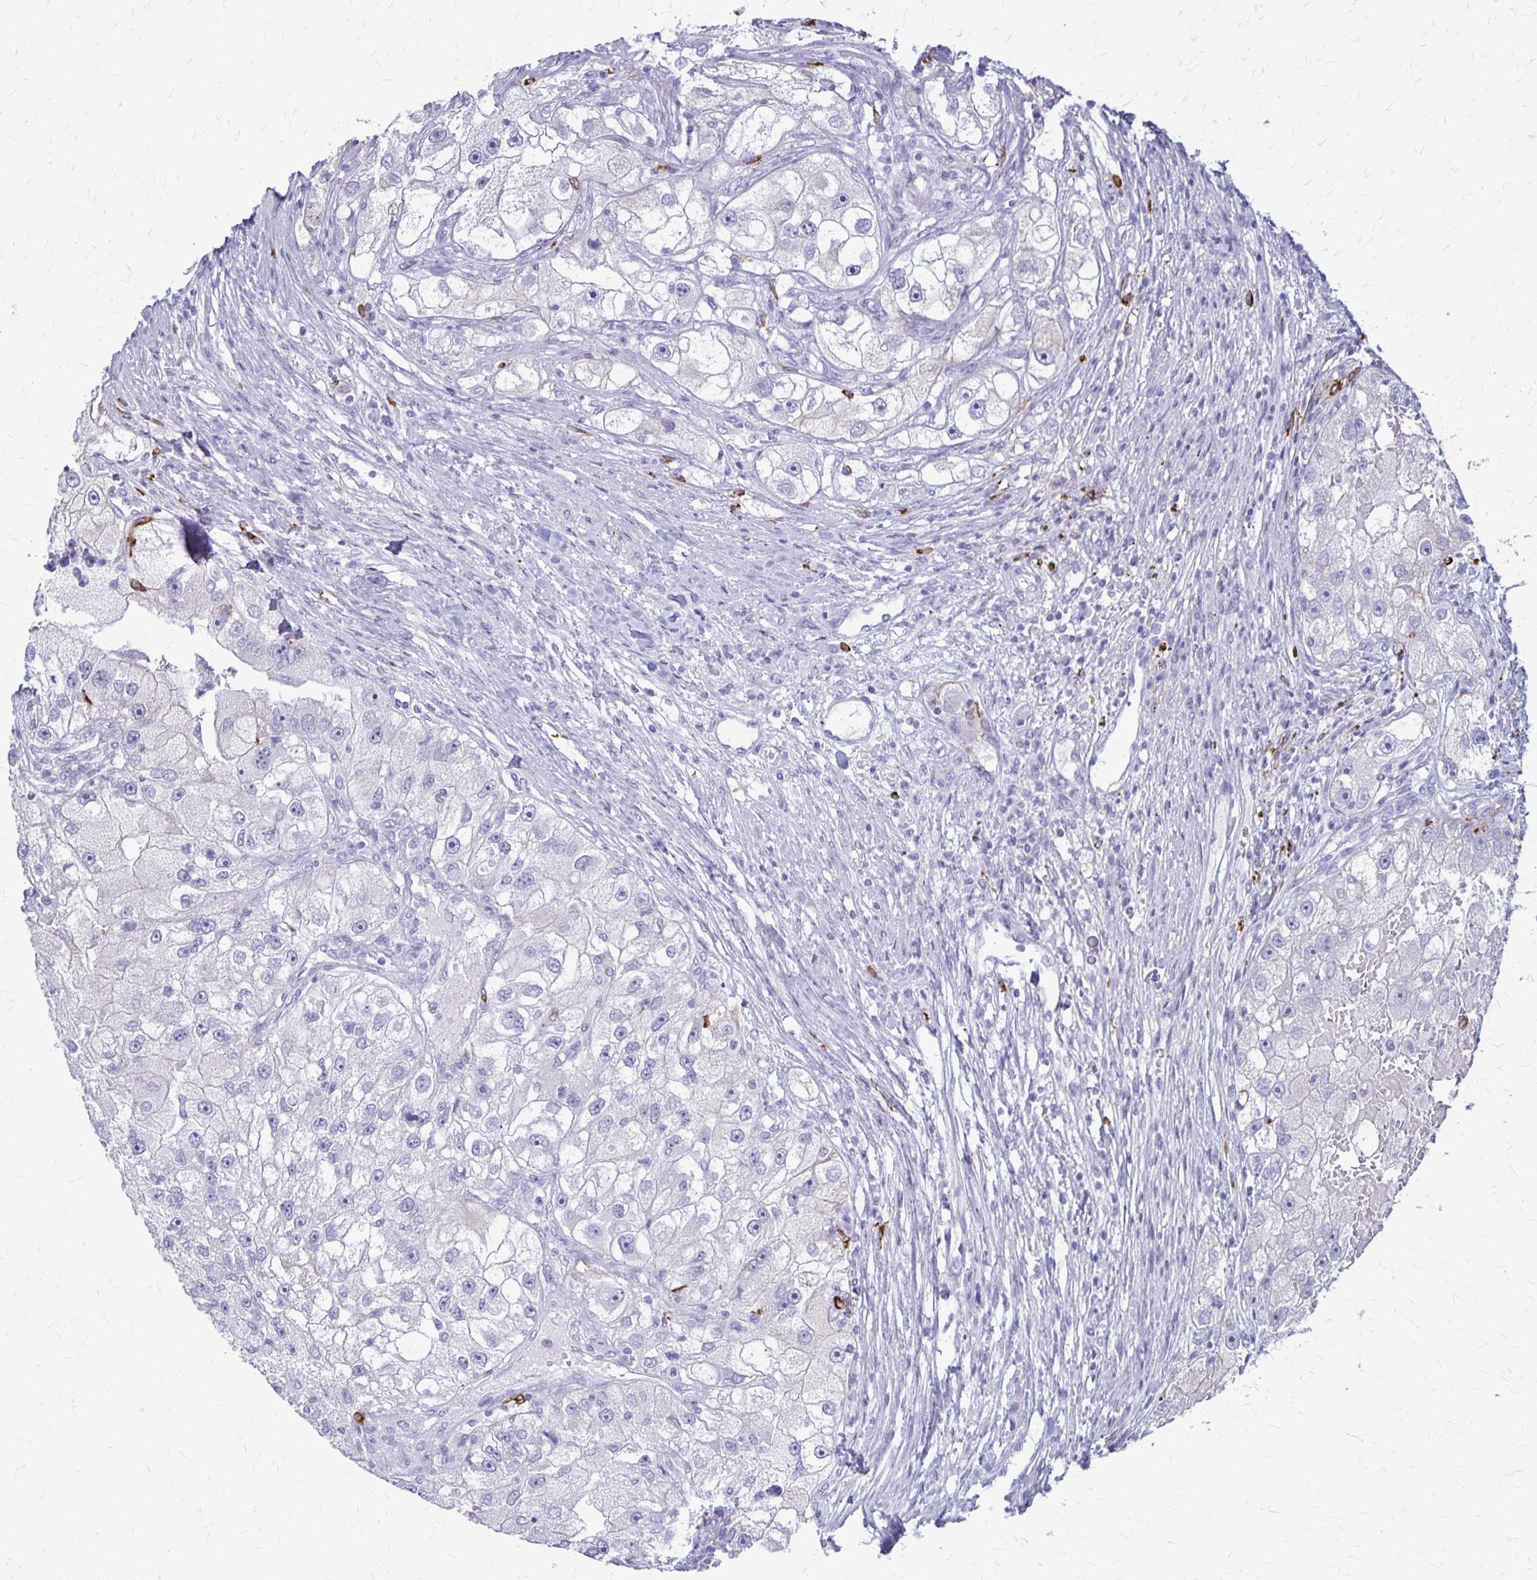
{"staining": {"intensity": "negative", "quantity": "none", "location": "none"}, "tissue": "renal cancer", "cell_type": "Tumor cells", "image_type": "cancer", "snomed": [{"axis": "morphology", "description": "Adenocarcinoma, NOS"}, {"axis": "topography", "description": "Kidney"}], "caption": "Immunohistochemistry (IHC) photomicrograph of renal adenocarcinoma stained for a protein (brown), which reveals no staining in tumor cells.", "gene": "RTN1", "patient": {"sex": "male", "age": 63}}